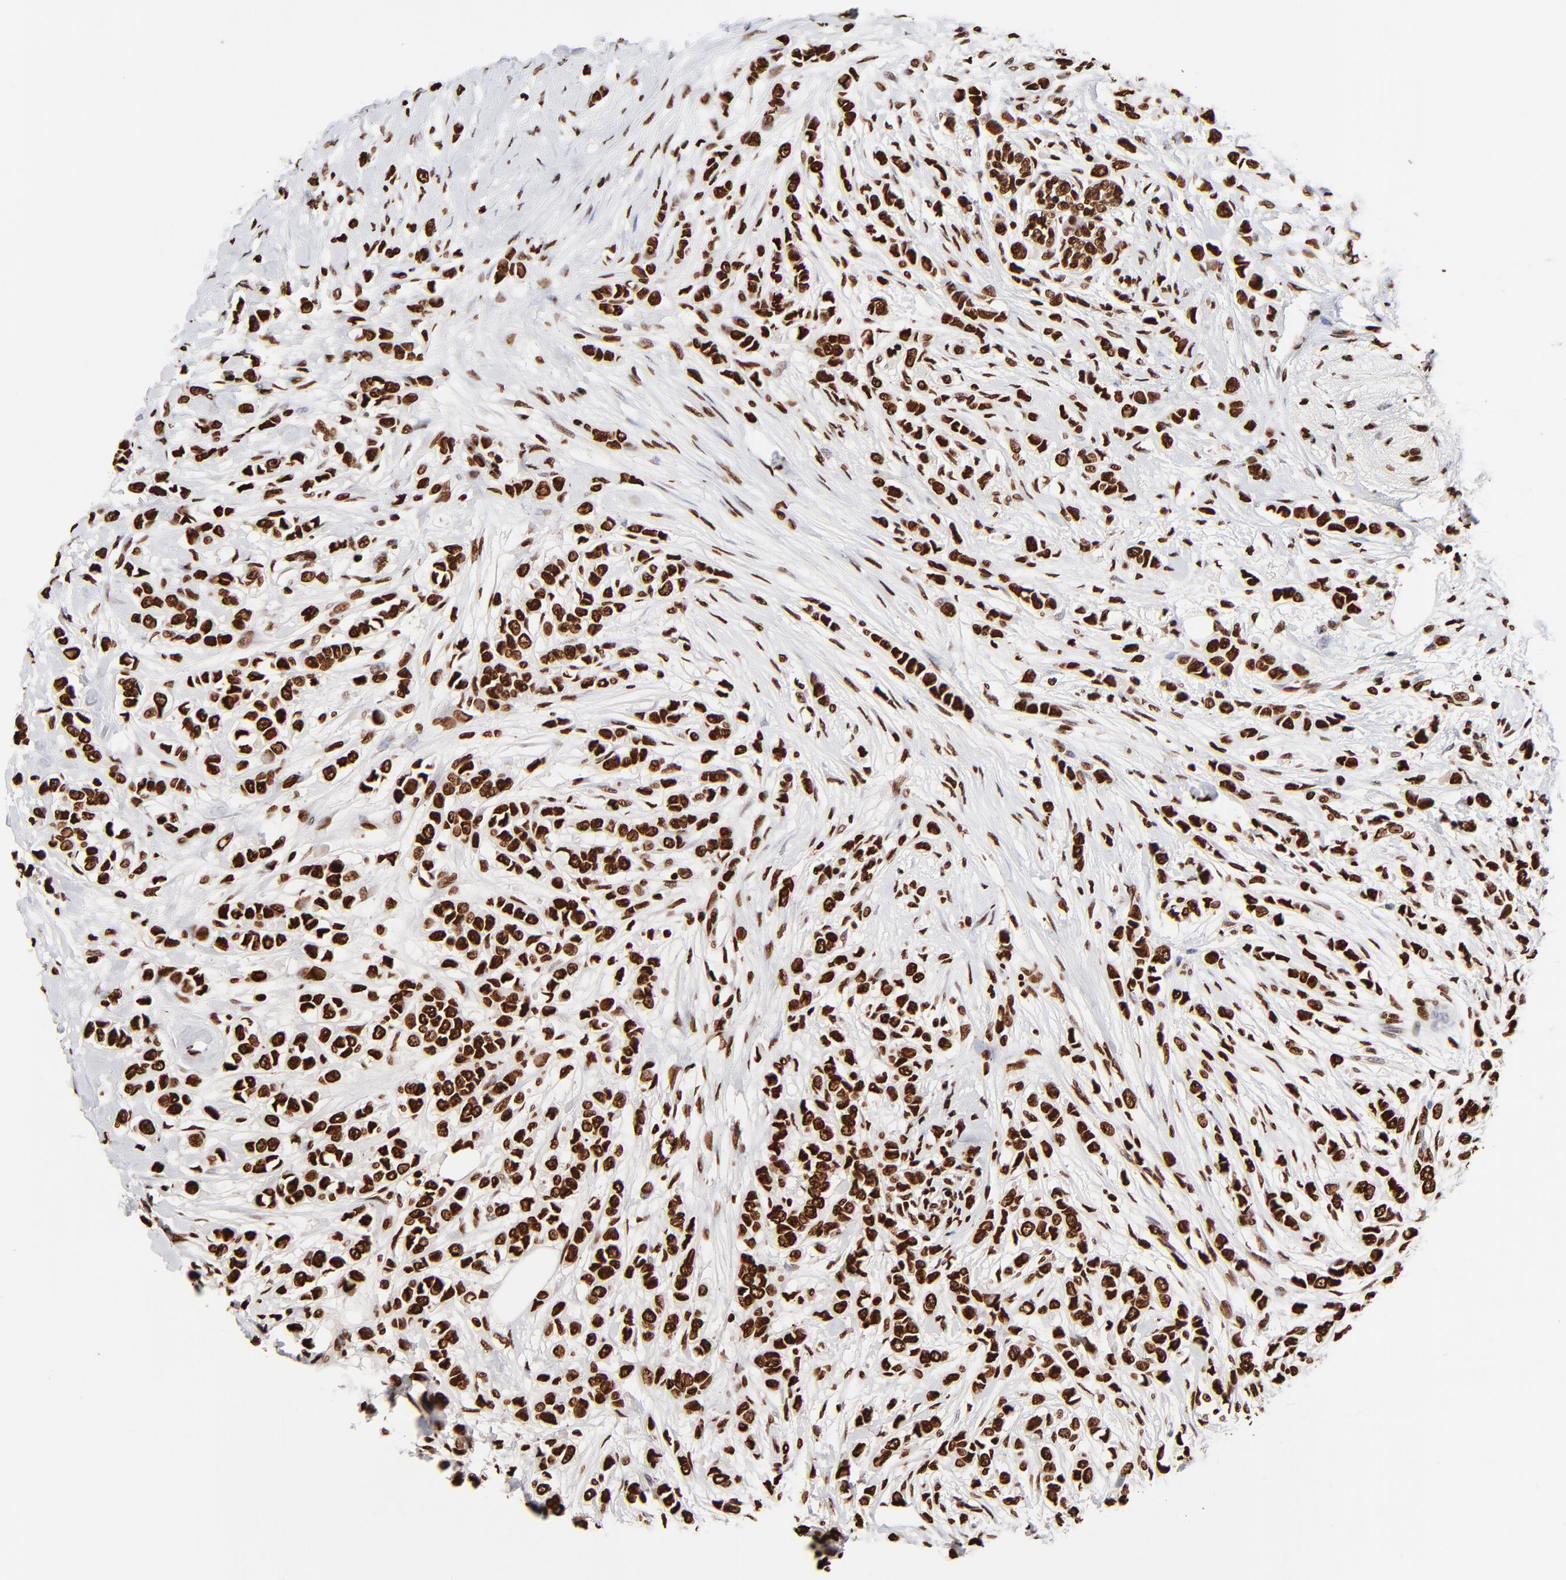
{"staining": {"intensity": "strong", "quantity": ">75%", "location": "nuclear"}, "tissue": "breast cancer", "cell_type": "Tumor cells", "image_type": "cancer", "snomed": [{"axis": "morphology", "description": "Lobular carcinoma"}, {"axis": "topography", "description": "Breast"}], "caption": "IHC (DAB) staining of lobular carcinoma (breast) exhibits strong nuclear protein staining in approximately >75% of tumor cells.", "gene": "ZNF544", "patient": {"sex": "female", "age": 51}}